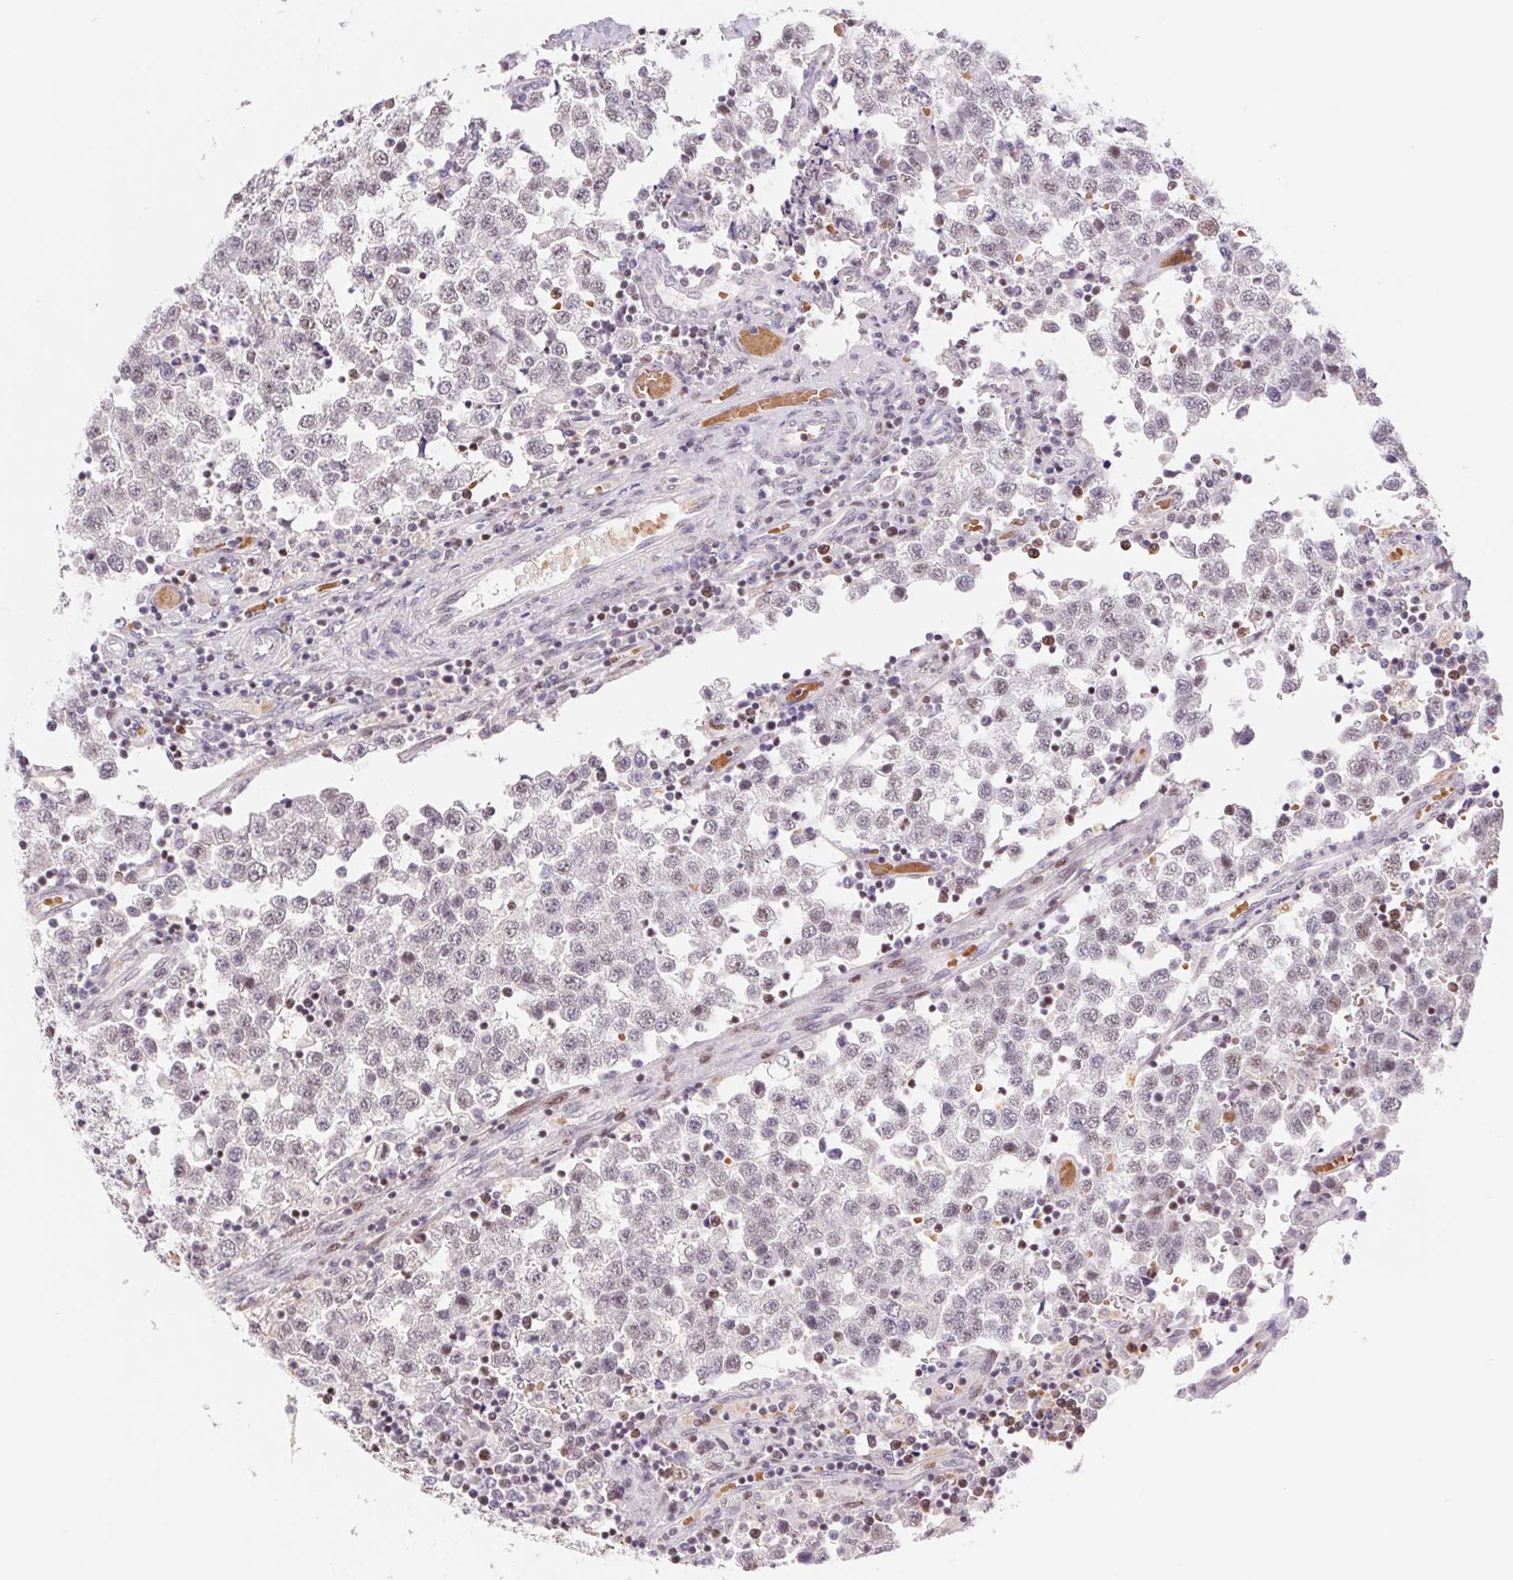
{"staining": {"intensity": "weak", "quantity": "25%-75%", "location": "nuclear"}, "tissue": "testis cancer", "cell_type": "Tumor cells", "image_type": "cancer", "snomed": [{"axis": "morphology", "description": "Seminoma, NOS"}, {"axis": "topography", "description": "Testis"}], "caption": "Protein expression analysis of human testis seminoma reveals weak nuclear expression in approximately 25%-75% of tumor cells.", "gene": "TRERF1", "patient": {"sex": "male", "age": 34}}